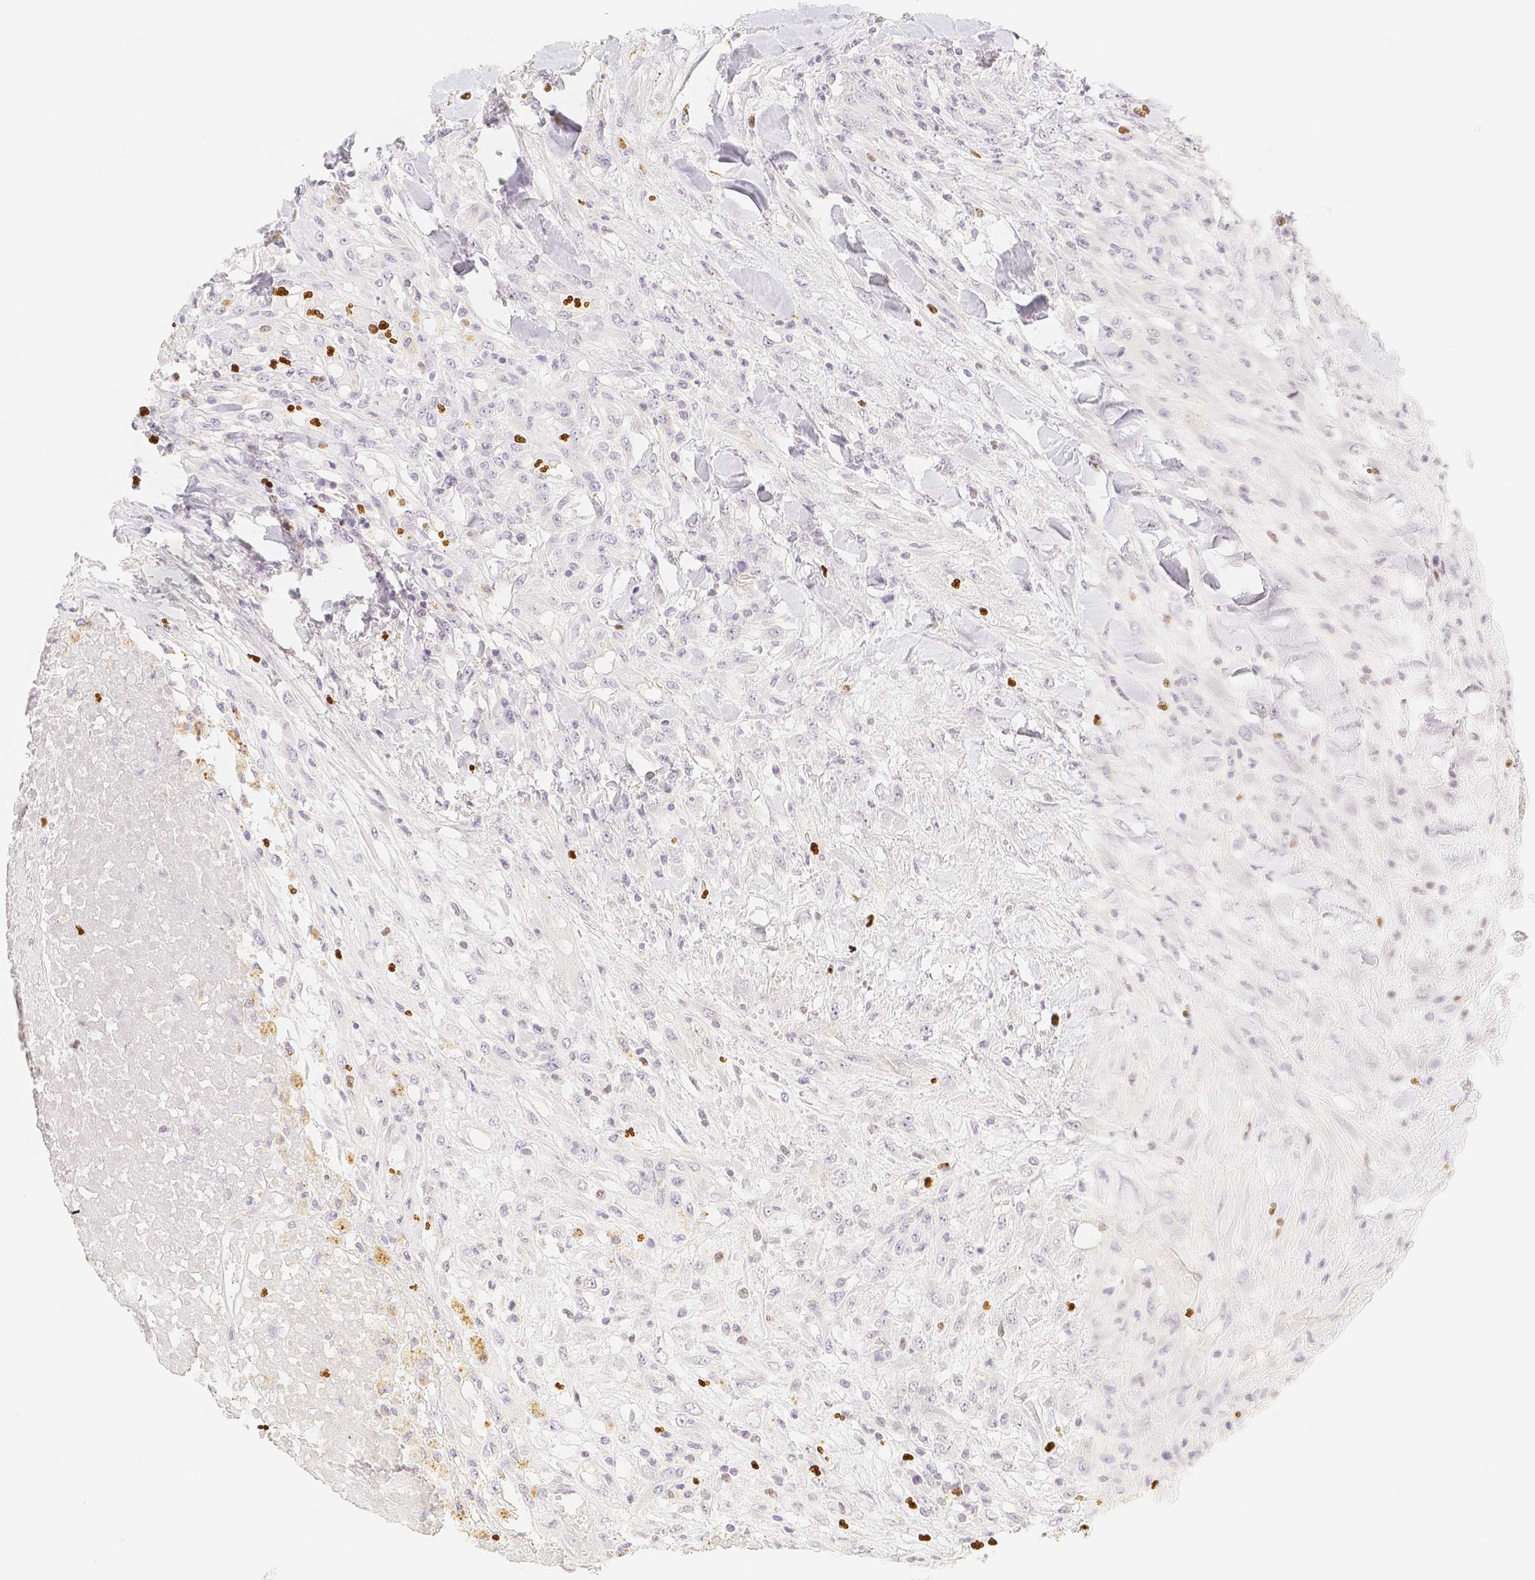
{"staining": {"intensity": "negative", "quantity": "none", "location": "none"}, "tissue": "testis cancer", "cell_type": "Tumor cells", "image_type": "cancer", "snomed": [{"axis": "morphology", "description": "Seminoma, NOS"}, {"axis": "topography", "description": "Testis"}], "caption": "This is a photomicrograph of IHC staining of seminoma (testis), which shows no staining in tumor cells.", "gene": "PADI4", "patient": {"sex": "male", "age": 59}}